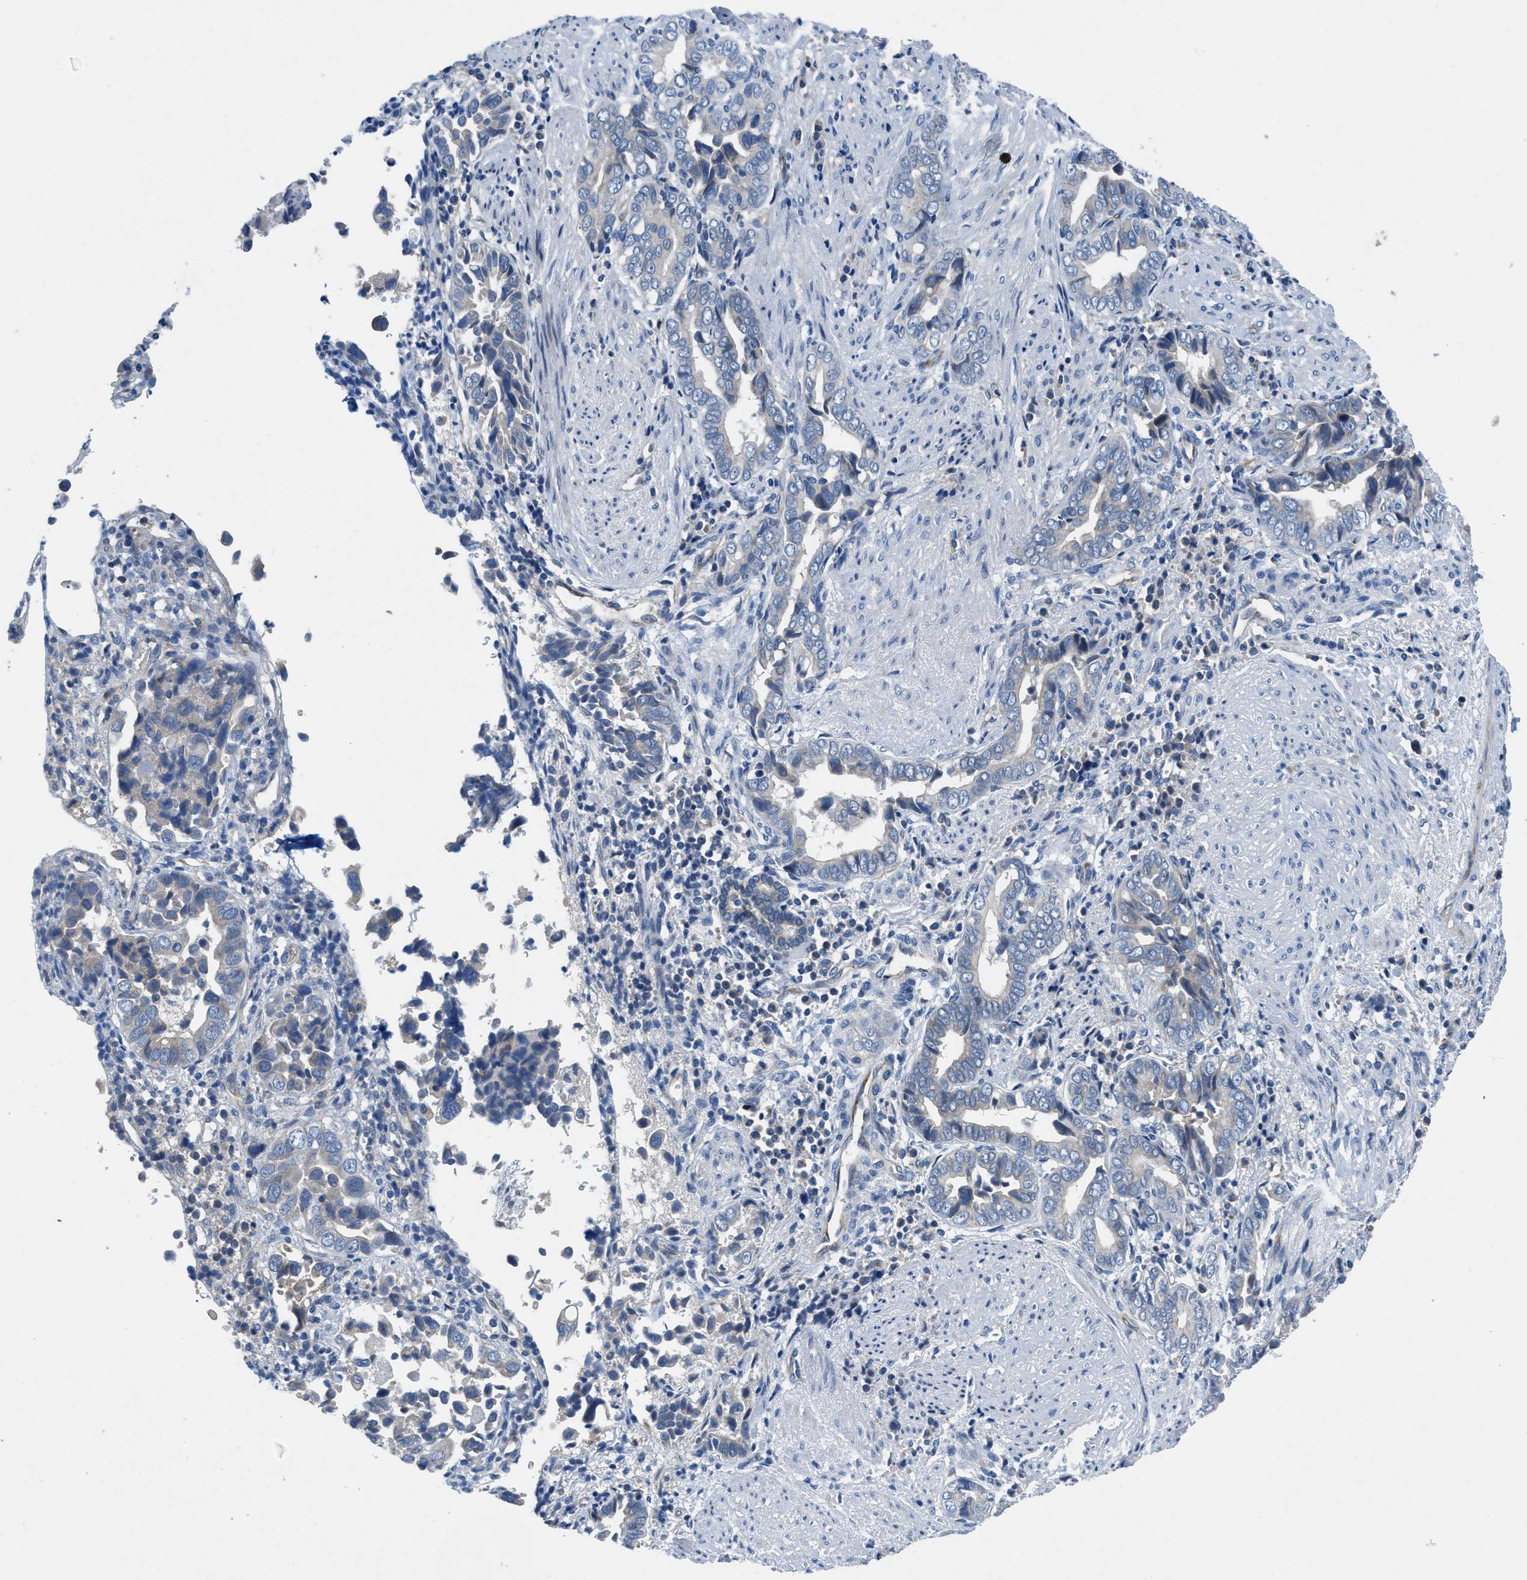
{"staining": {"intensity": "negative", "quantity": "none", "location": "none"}, "tissue": "liver cancer", "cell_type": "Tumor cells", "image_type": "cancer", "snomed": [{"axis": "morphology", "description": "Cholangiocarcinoma"}, {"axis": "topography", "description": "Liver"}], "caption": "Micrograph shows no significant protein expression in tumor cells of liver cancer (cholangiocarcinoma).", "gene": "PGR", "patient": {"sex": "female", "age": 79}}